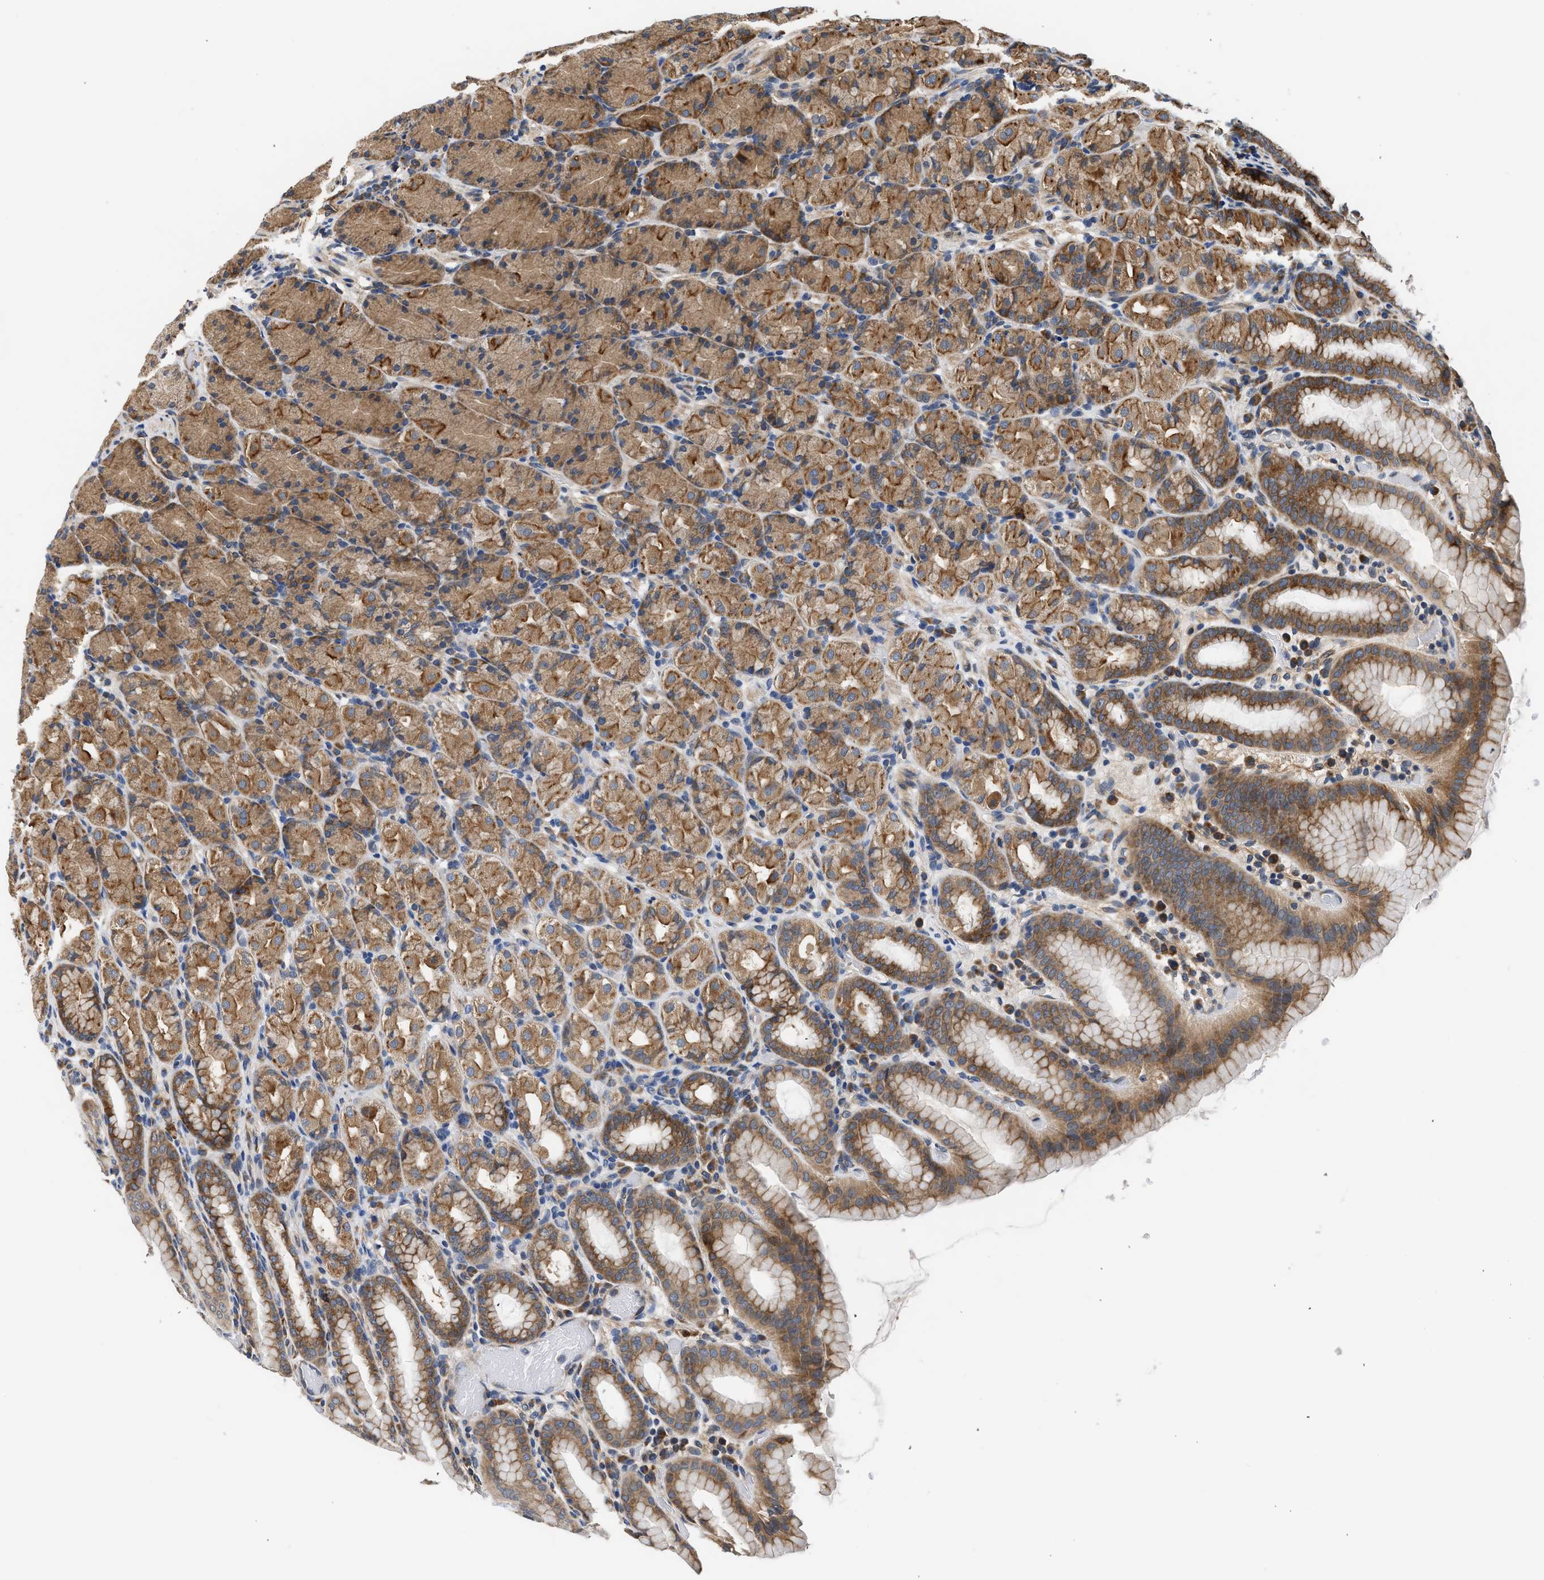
{"staining": {"intensity": "moderate", "quantity": ">75%", "location": "cytoplasmic/membranous"}, "tissue": "stomach", "cell_type": "Glandular cells", "image_type": "normal", "snomed": [{"axis": "morphology", "description": "Normal tissue, NOS"}, {"axis": "topography", "description": "Stomach, upper"}], "caption": "Moderate cytoplasmic/membranous staining for a protein is appreciated in about >75% of glandular cells of benign stomach using immunohistochemistry (IHC).", "gene": "POLG2", "patient": {"sex": "male", "age": 68}}